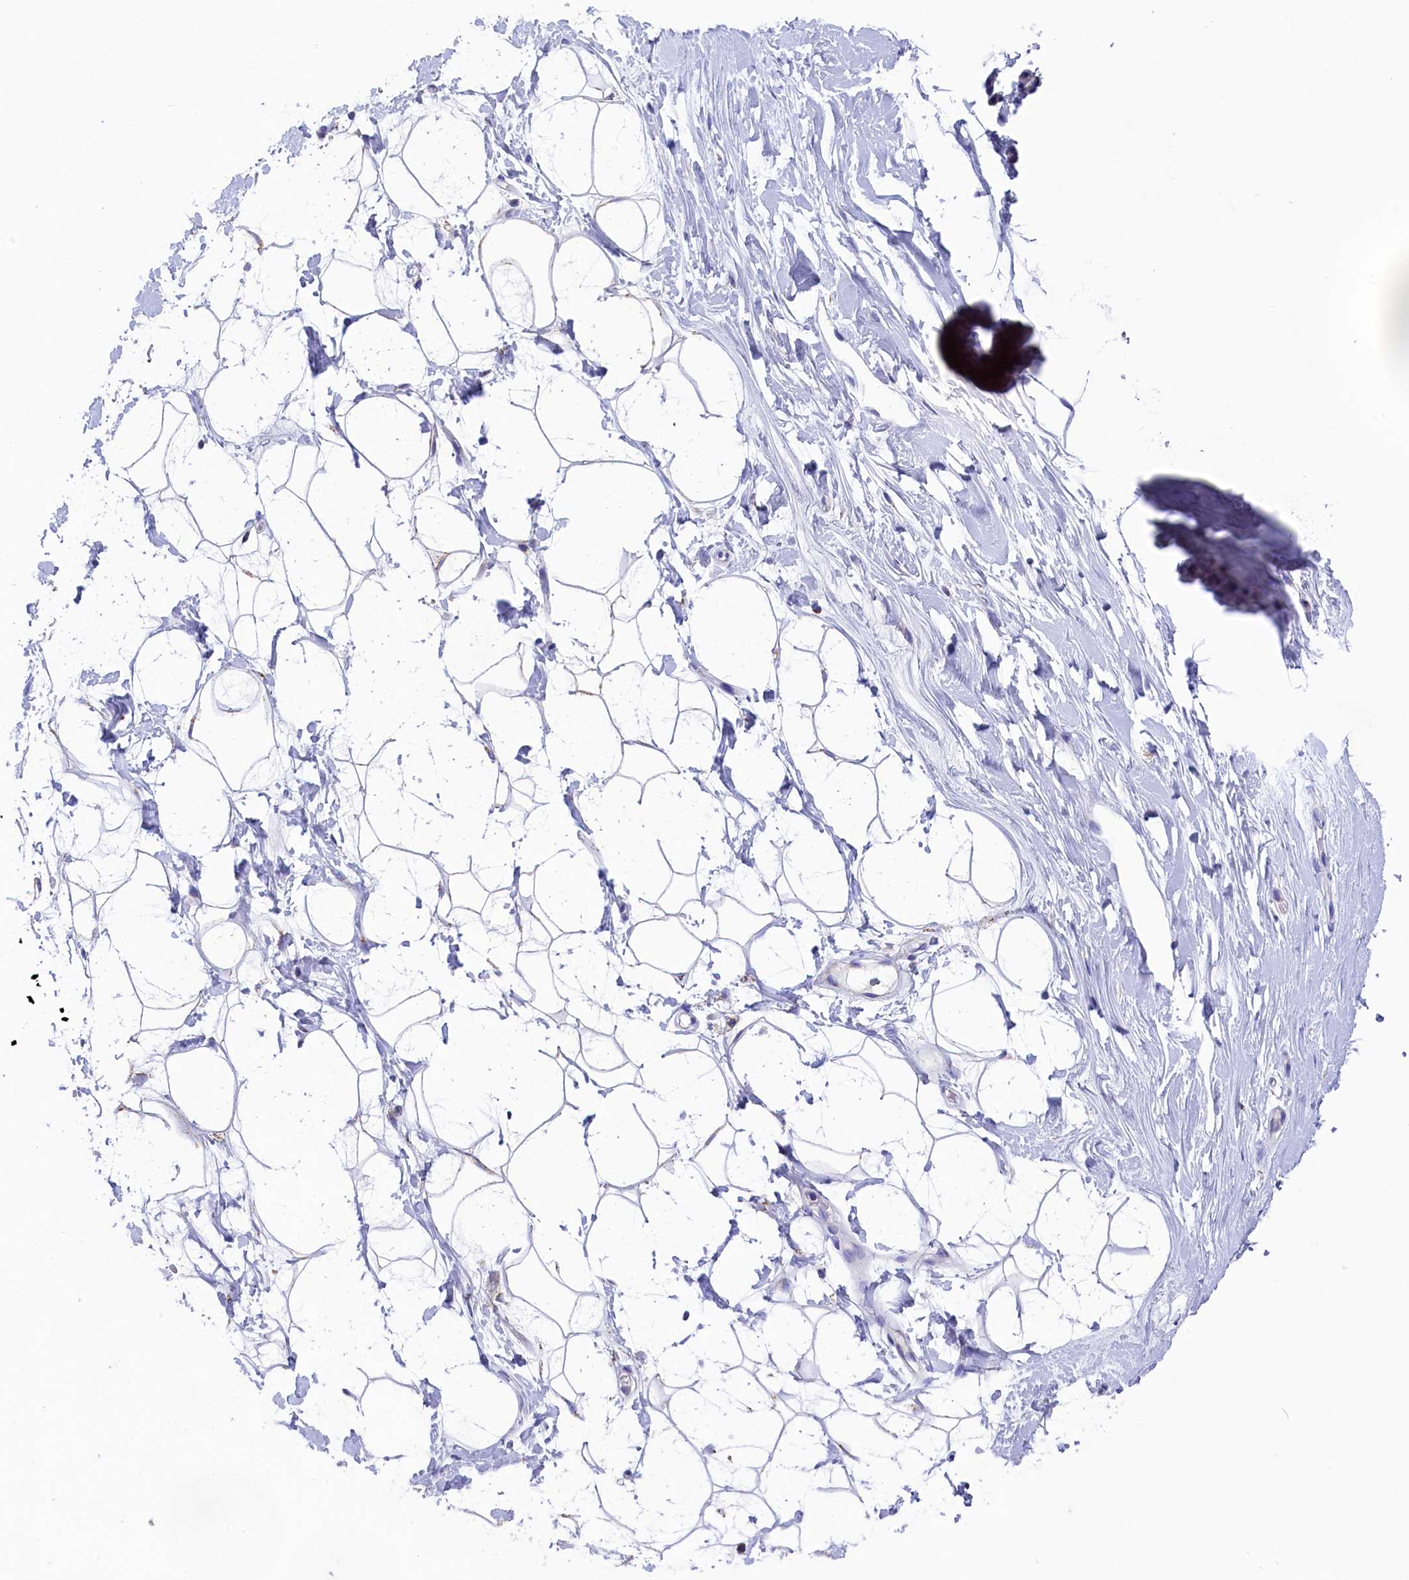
{"staining": {"intensity": "negative", "quantity": "none", "location": "none"}, "tissue": "adipose tissue", "cell_type": "Adipocytes", "image_type": "normal", "snomed": [{"axis": "morphology", "description": "Normal tissue, NOS"}, {"axis": "topography", "description": "Breast"}], "caption": "Human adipose tissue stained for a protein using immunohistochemistry displays no expression in adipocytes.", "gene": "PRDM12", "patient": {"sex": "female", "age": 26}}